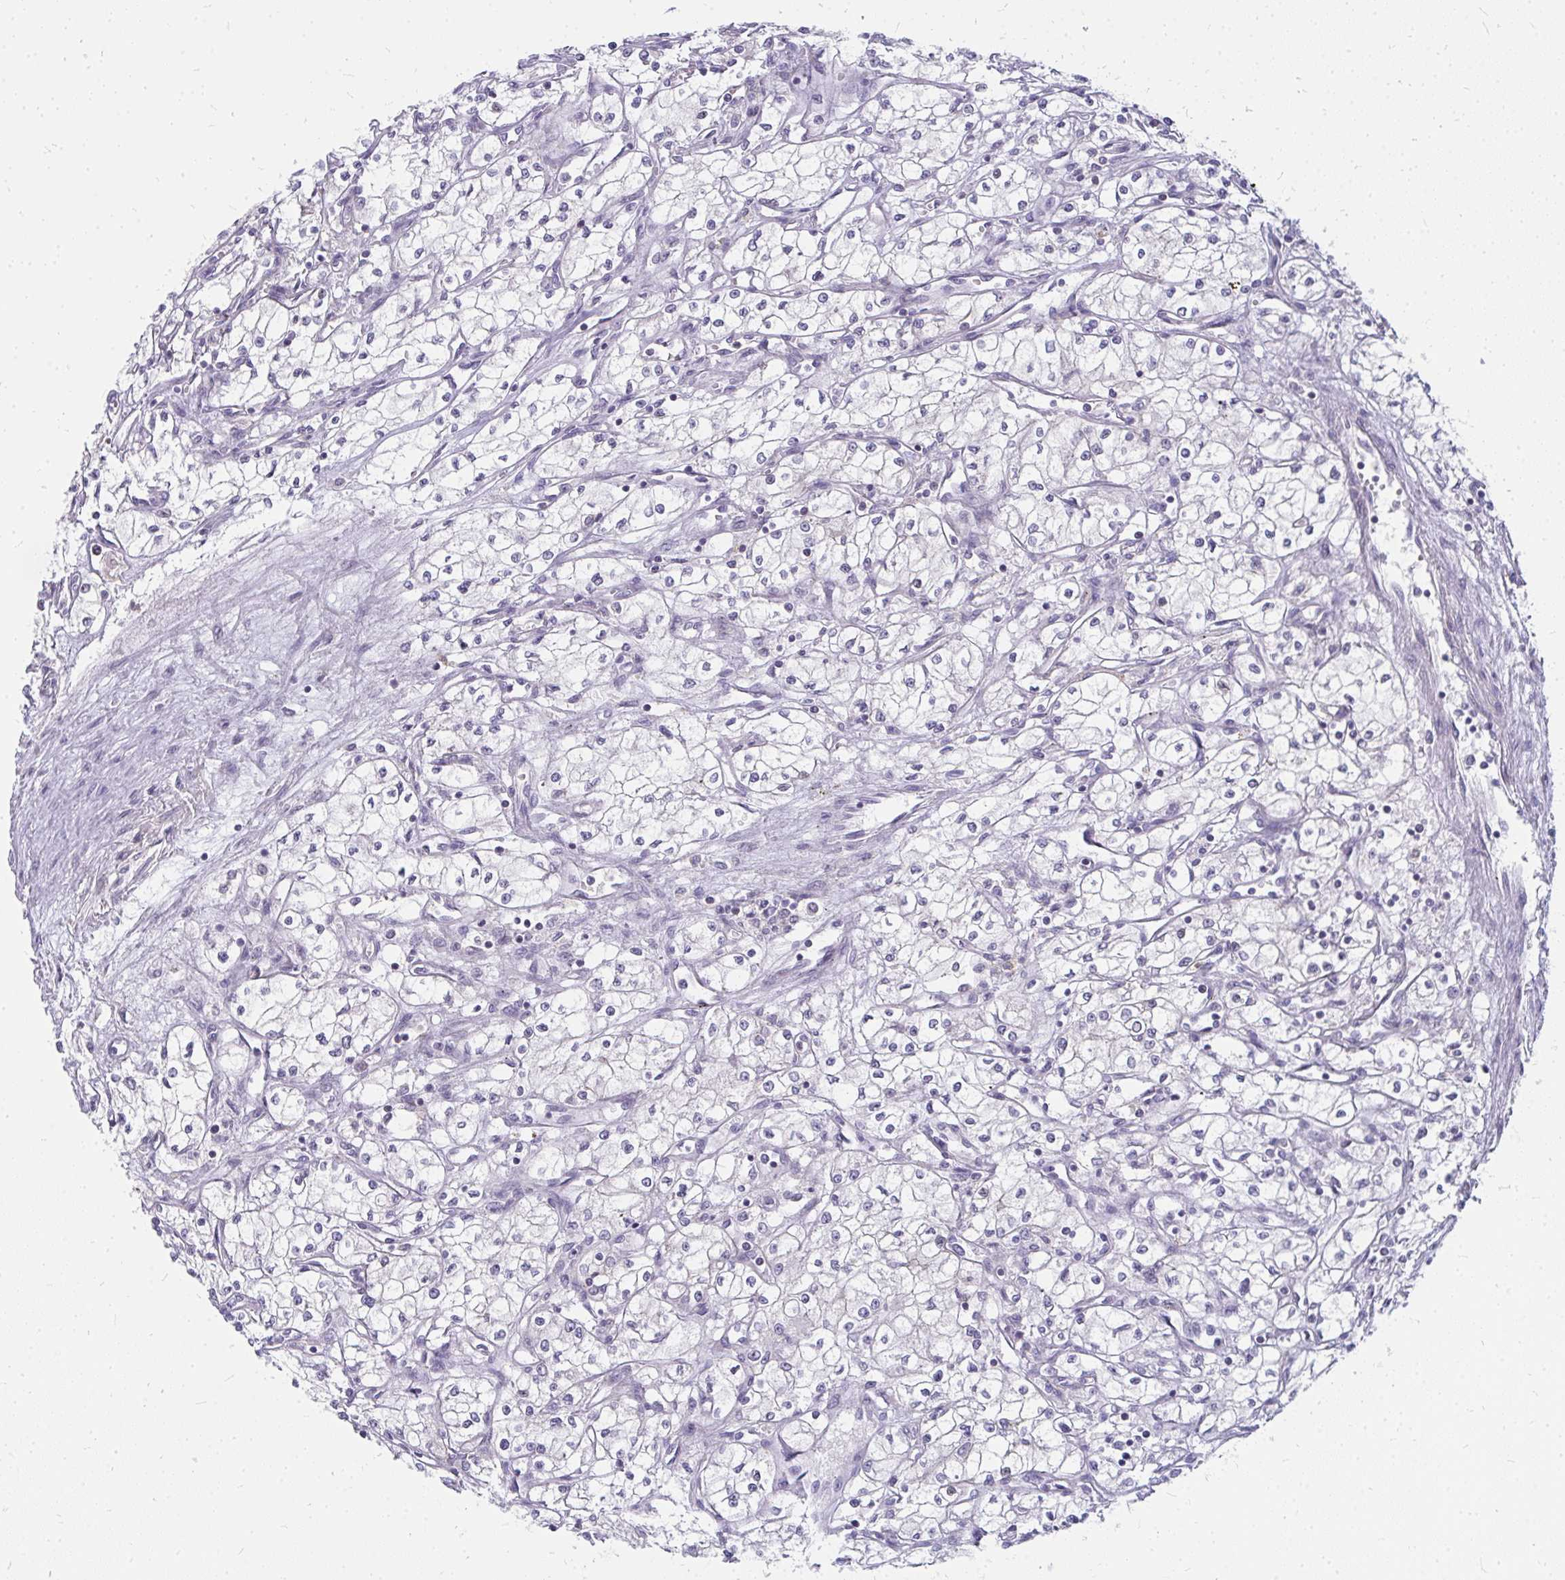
{"staining": {"intensity": "negative", "quantity": "none", "location": "none"}, "tissue": "renal cancer", "cell_type": "Tumor cells", "image_type": "cancer", "snomed": [{"axis": "morphology", "description": "Adenocarcinoma, NOS"}, {"axis": "topography", "description": "Kidney"}], "caption": "Immunohistochemical staining of renal cancer exhibits no significant positivity in tumor cells.", "gene": "FAM9A", "patient": {"sex": "male", "age": 59}}